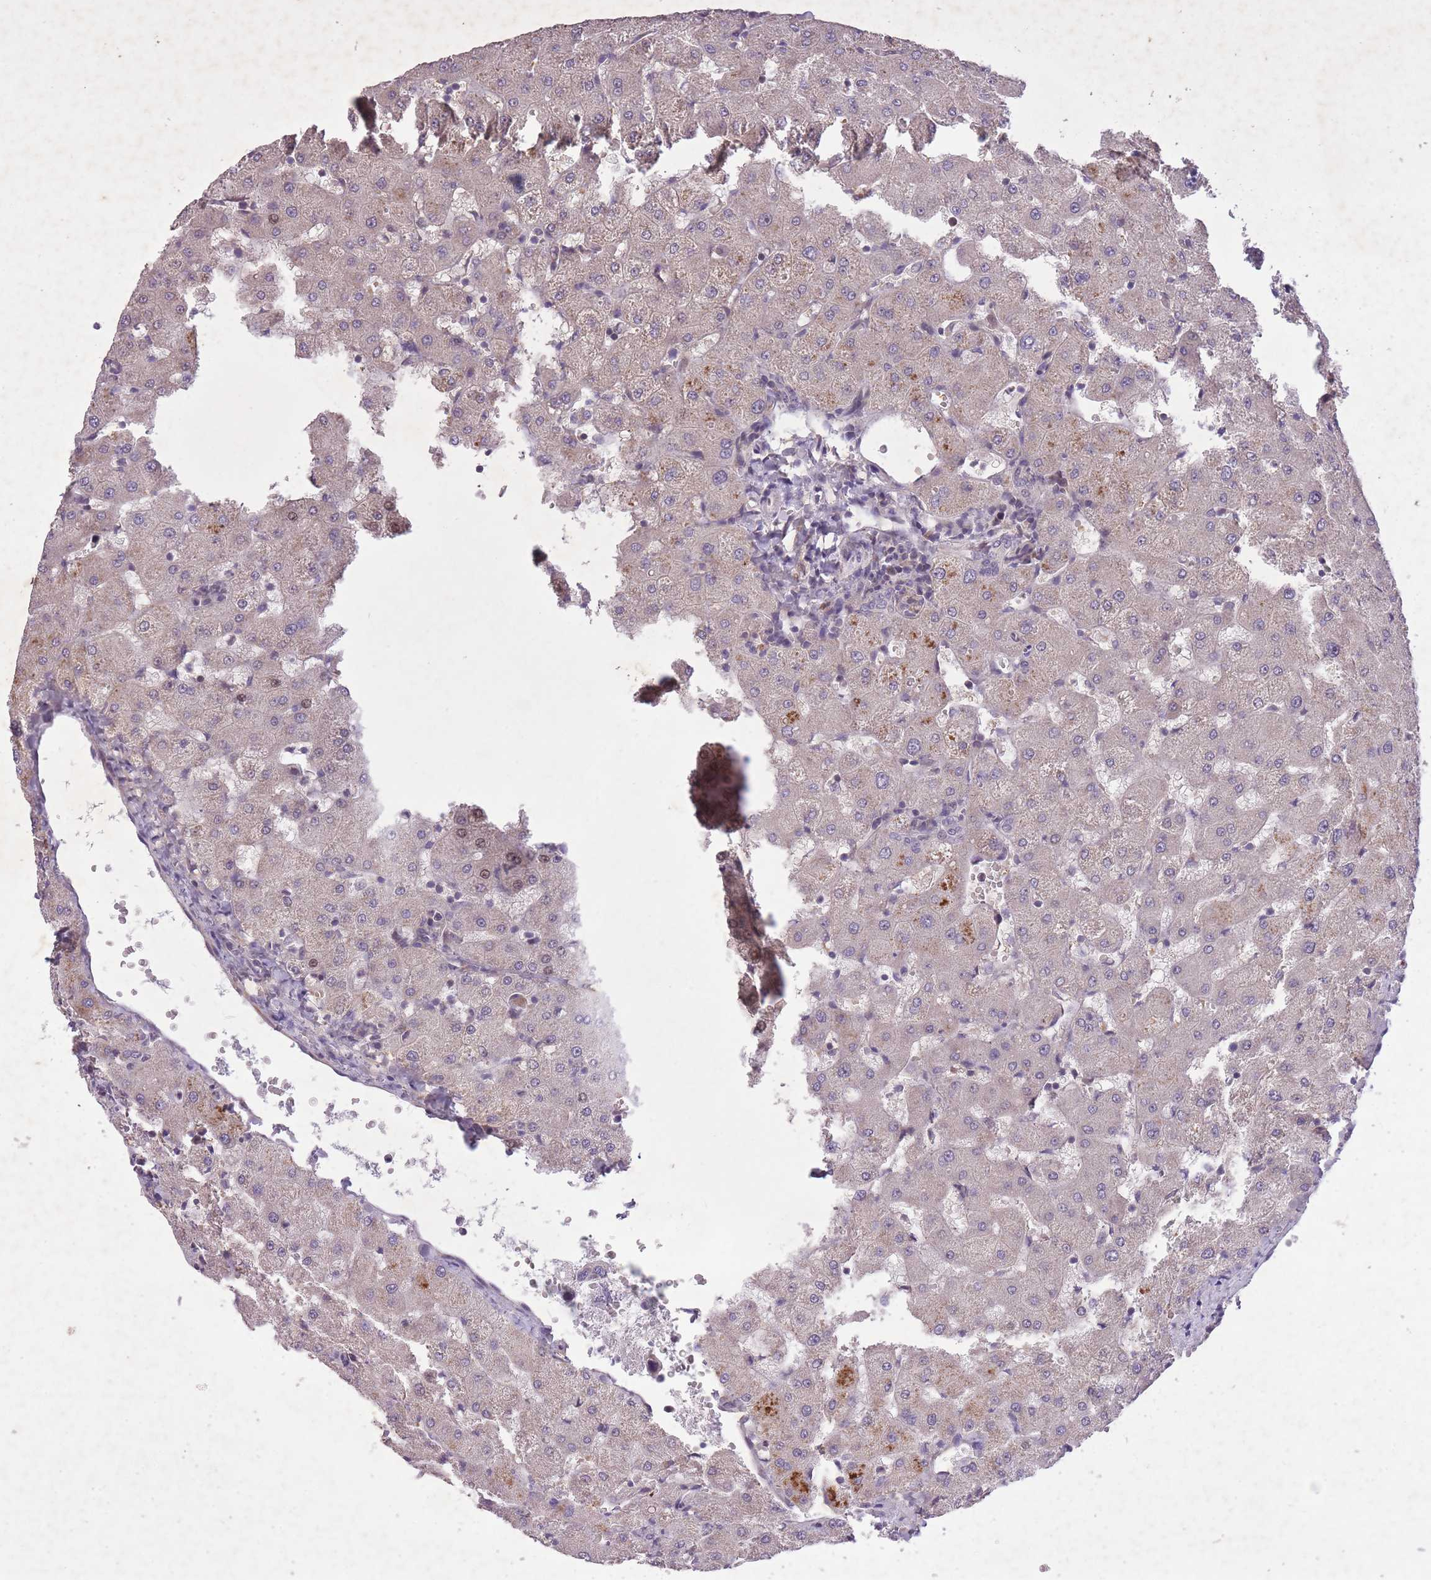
{"staining": {"intensity": "negative", "quantity": "none", "location": "none"}, "tissue": "liver", "cell_type": "Cholangiocytes", "image_type": "normal", "snomed": [{"axis": "morphology", "description": "Normal tissue, NOS"}, {"axis": "topography", "description": "Liver"}], "caption": "This is an immunohistochemistry histopathology image of normal liver. There is no positivity in cholangiocytes.", "gene": "CBX6", "patient": {"sex": "female", "age": 63}}